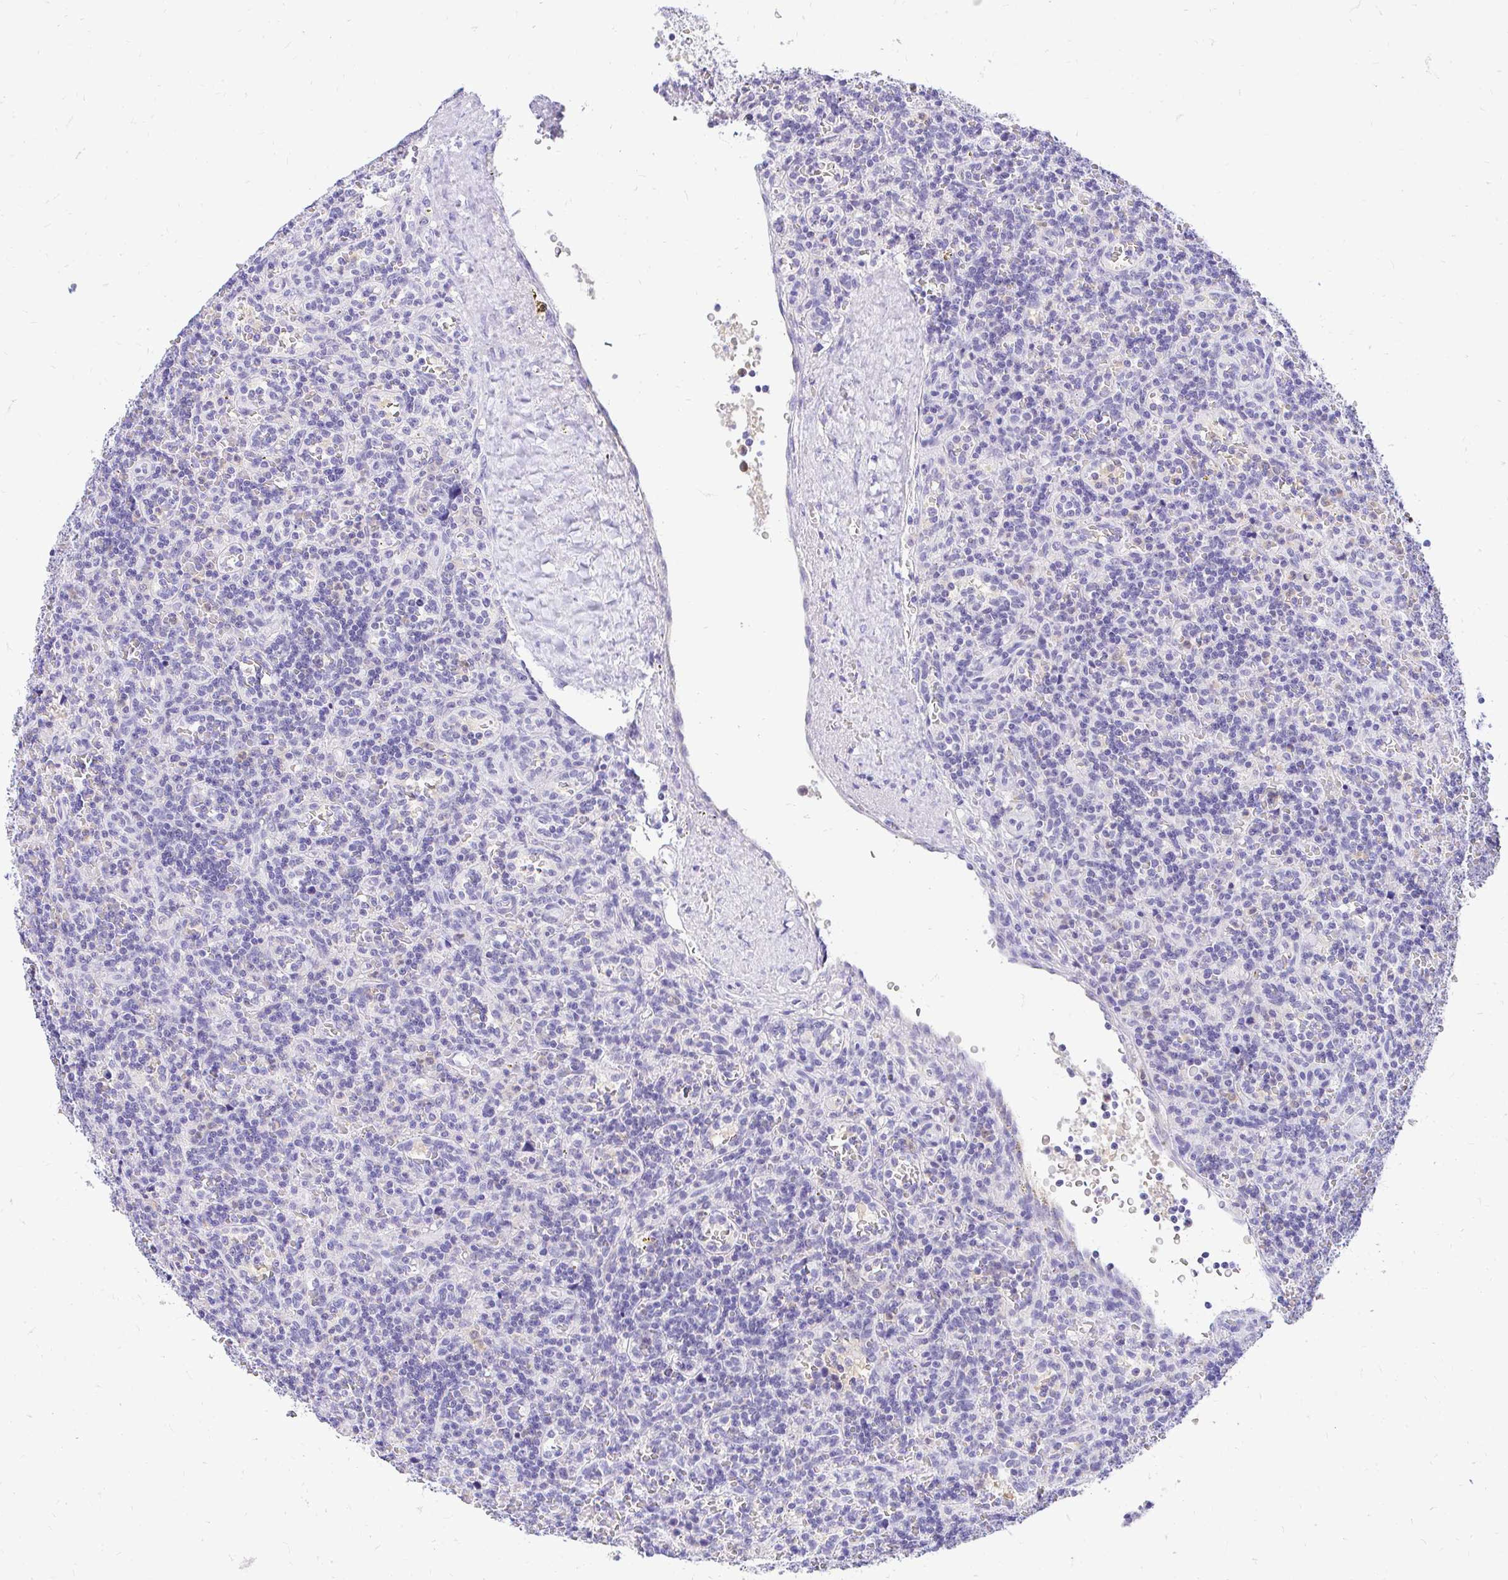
{"staining": {"intensity": "negative", "quantity": "none", "location": "none"}, "tissue": "lymphoma", "cell_type": "Tumor cells", "image_type": "cancer", "snomed": [{"axis": "morphology", "description": "Malignant lymphoma, non-Hodgkin's type, Low grade"}, {"axis": "topography", "description": "Spleen"}], "caption": "Protein analysis of malignant lymphoma, non-Hodgkin's type (low-grade) demonstrates no significant positivity in tumor cells. (IHC, brightfield microscopy, high magnification).", "gene": "FATE1", "patient": {"sex": "male", "age": 73}}